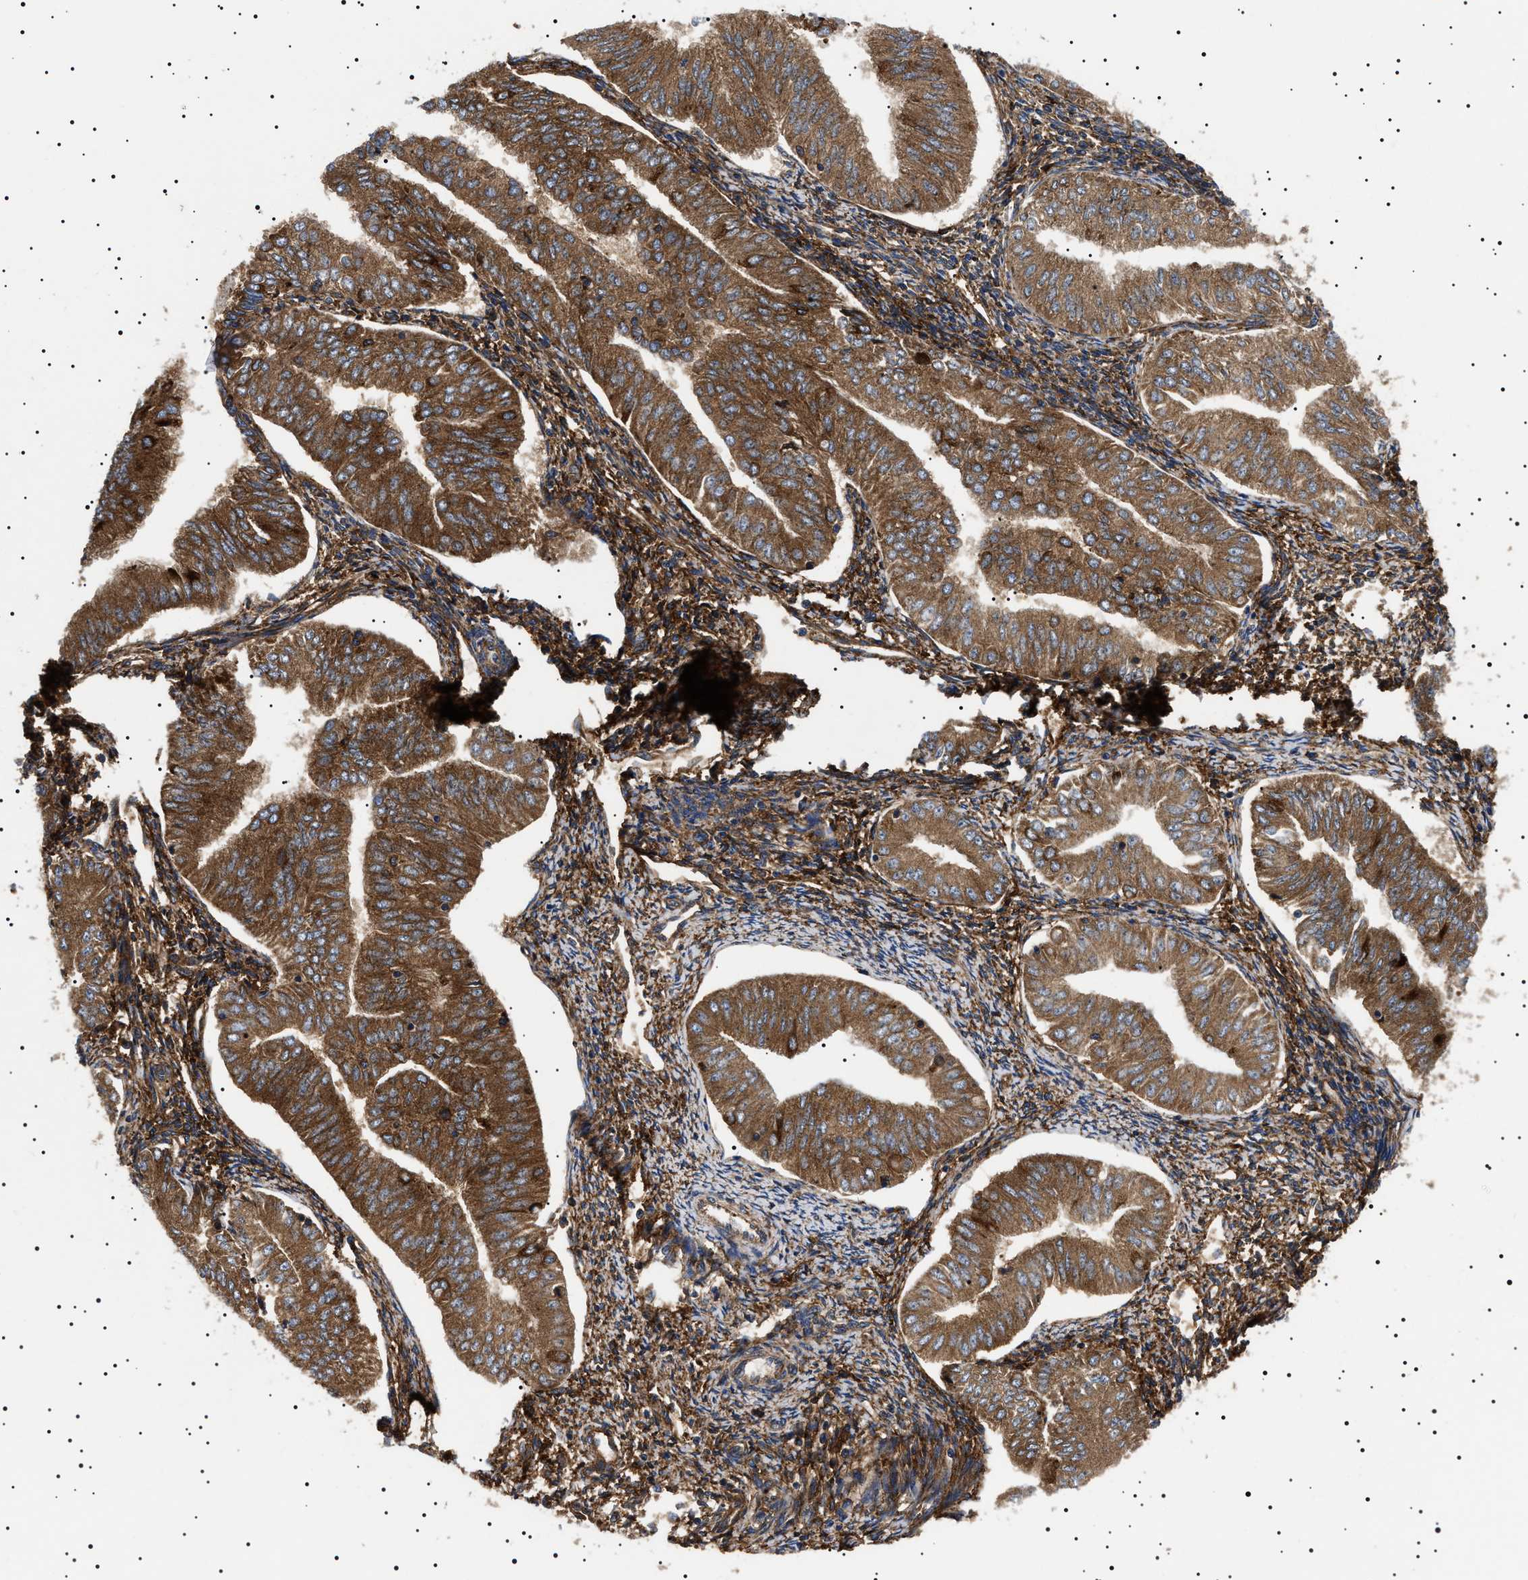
{"staining": {"intensity": "strong", "quantity": ">75%", "location": "cytoplasmic/membranous"}, "tissue": "endometrial cancer", "cell_type": "Tumor cells", "image_type": "cancer", "snomed": [{"axis": "morphology", "description": "Normal tissue, NOS"}, {"axis": "morphology", "description": "Adenocarcinoma, NOS"}, {"axis": "topography", "description": "Endometrium"}], "caption": "A photomicrograph of endometrial adenocarcinoma stained for a protein displays strong cytoplasmic/membranous brown staining in tumor cells.", "gene": "TPP2", "patient": {"sex": "female", "age": 53}}